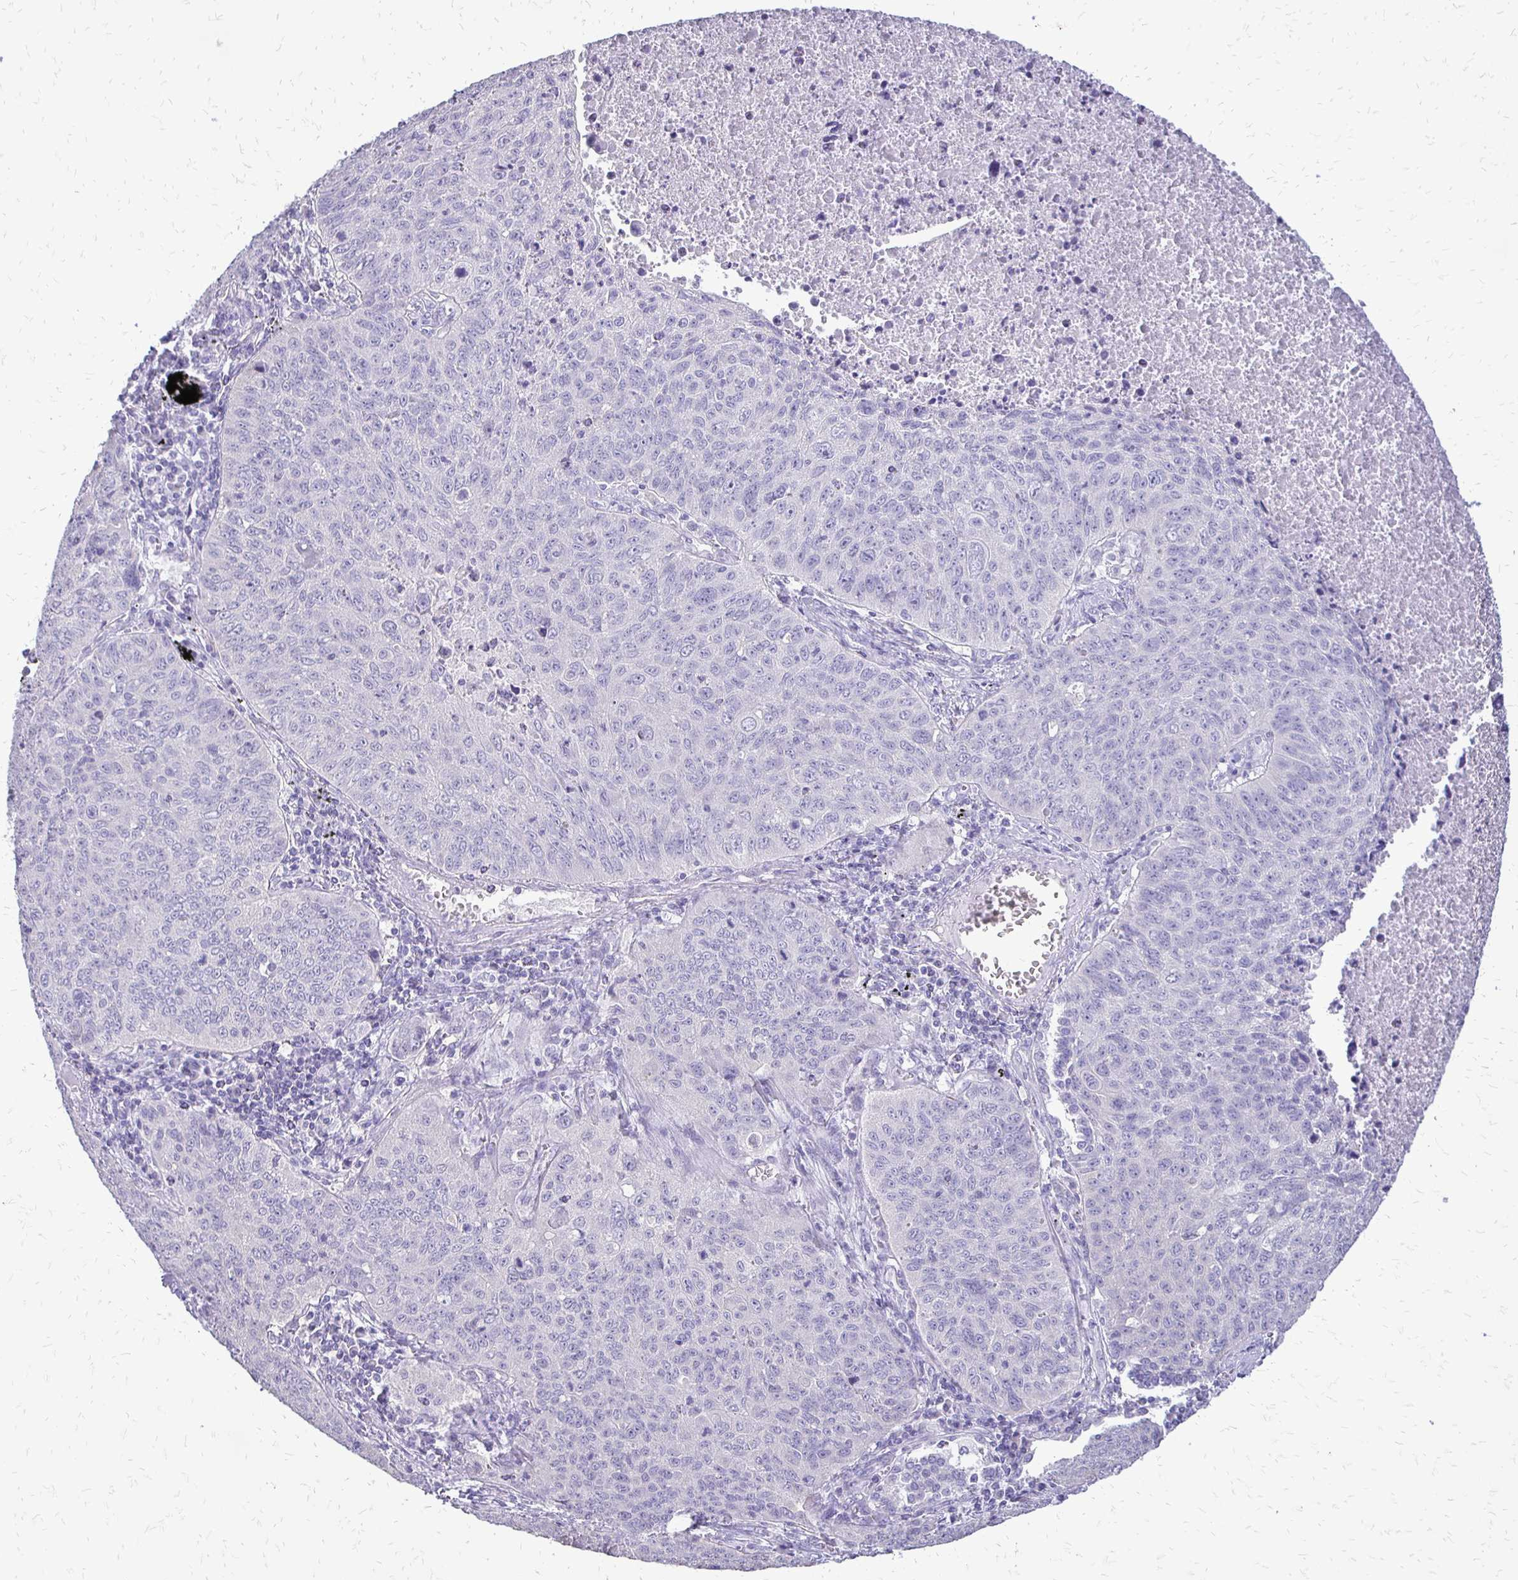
{"staining": {"intensity": "negative", "quantity": "none", "location": "none"}, "tissue": "lung cancer", "cell_type": "Tumor cells", "image_type": "cancer", "snomed": [{"axis": "morphology", "description": "Normal morphology"}, {"axis": "morphology", "description": "Aneuploidy"}, {"axis": "morphology", "description": "Squamous cell carcinoma, NOS"}, {"axis": "topography", "description": "Lymph node"}, {"axis": "topography", "description": "Lung"}], "caption": "Immunohistochemical staining of human lung cancer (squamous cell carcinoma) shows no significant expression in tumor cells.", "gene": "ALPG", "patient": {"sex": "female", "age": 76}}